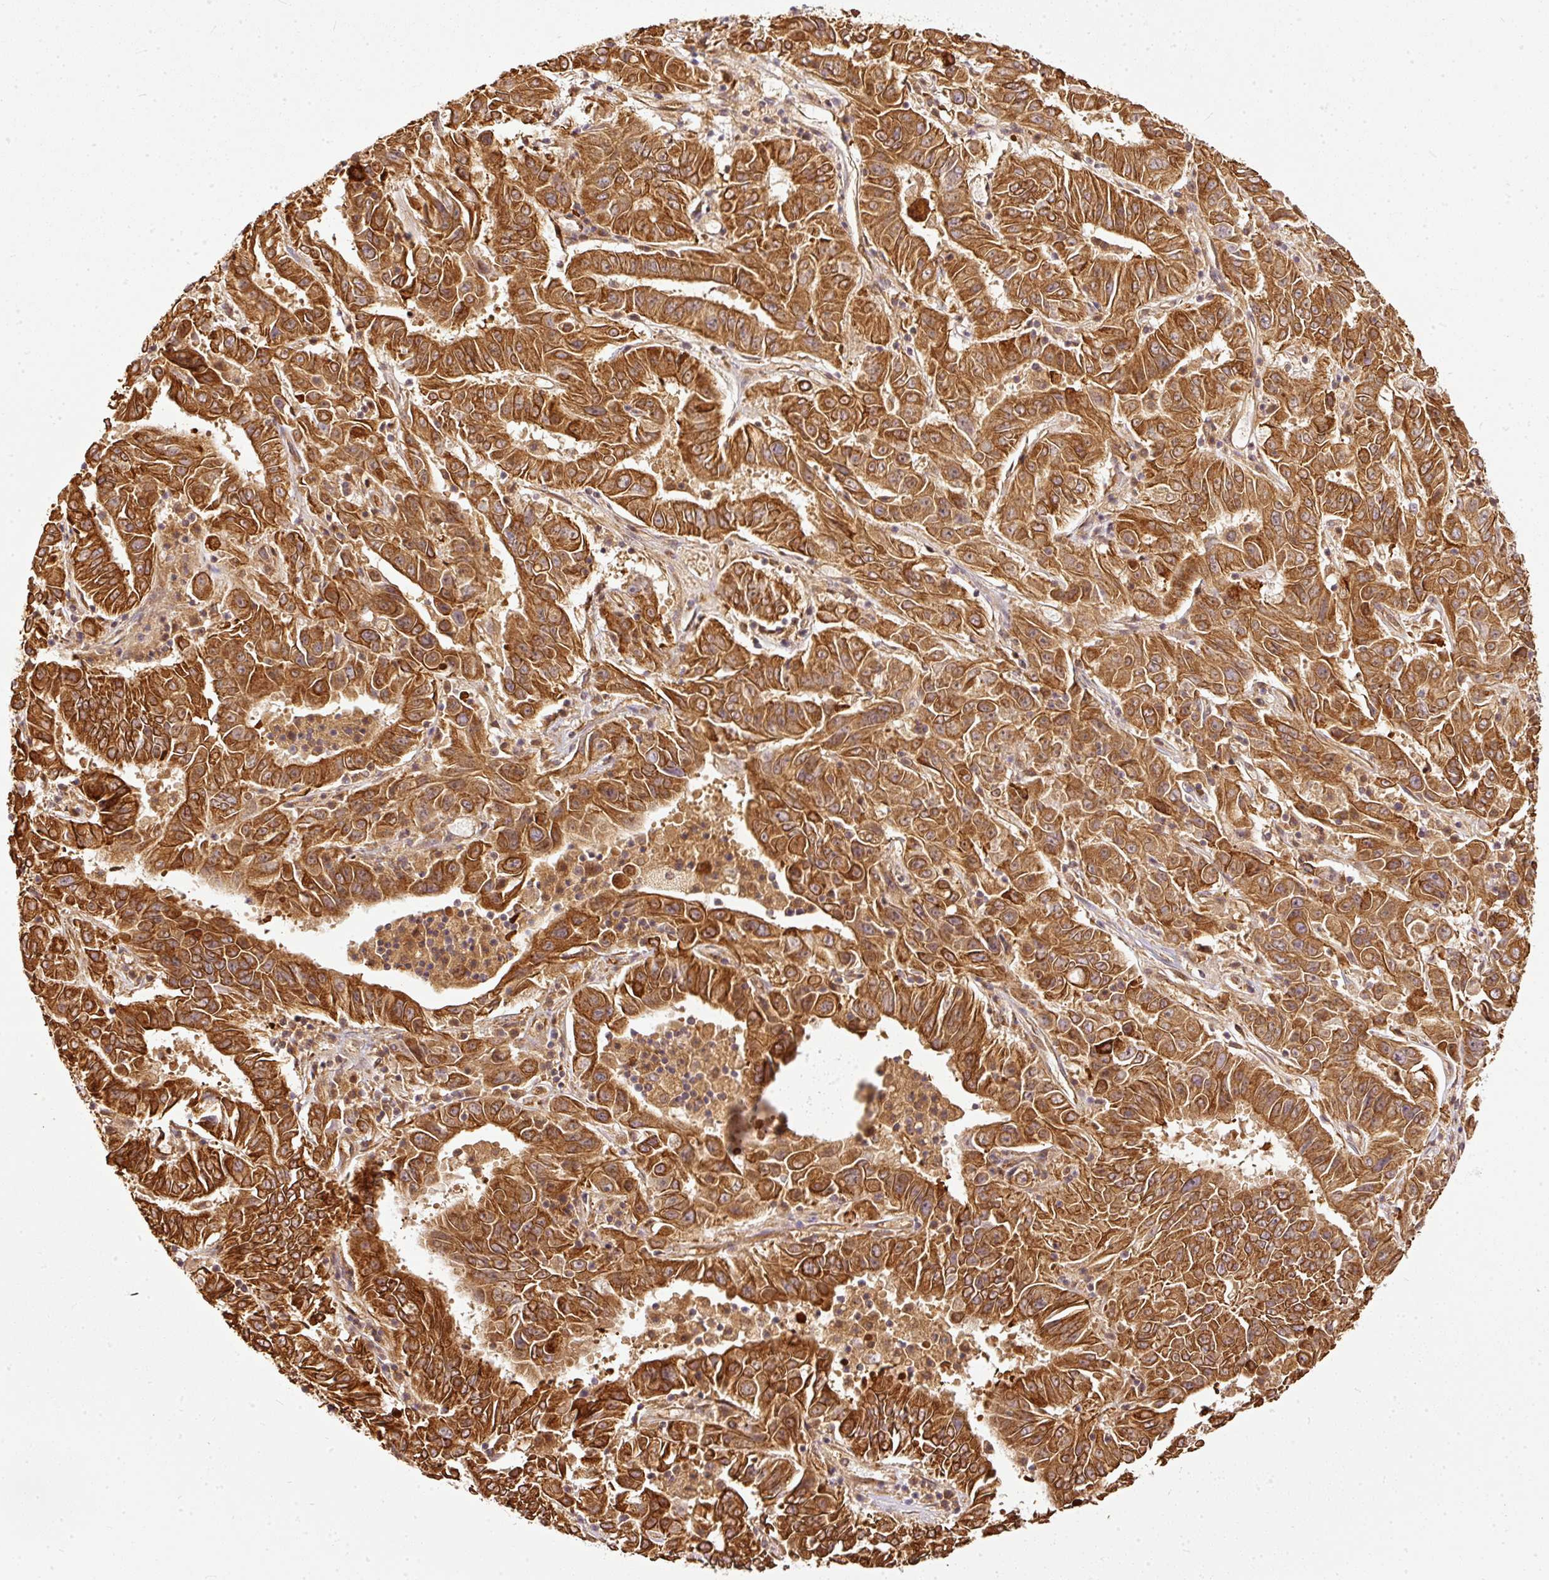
{"staining": {"intensity": "strong", "quantity": ">75%", "location": "cytoplasmic/membranous"}, "tissue": "pancreatic cancer", "cell_type": "Tumor cells", "image_type": "cancer", "snomed": [{"axis": "morphology", "description": "Adenocarcinoma, NOS"}, {"axis": "topography", "description": "Pancreas"}], "caption": "The immunohistochemical stain shows strong cytoplasmic/membranous staining in tumor cells of pancreatic cancer tissue.", "gene": "MIF4GD", "patient": {"sex": "male", "age": 63}}